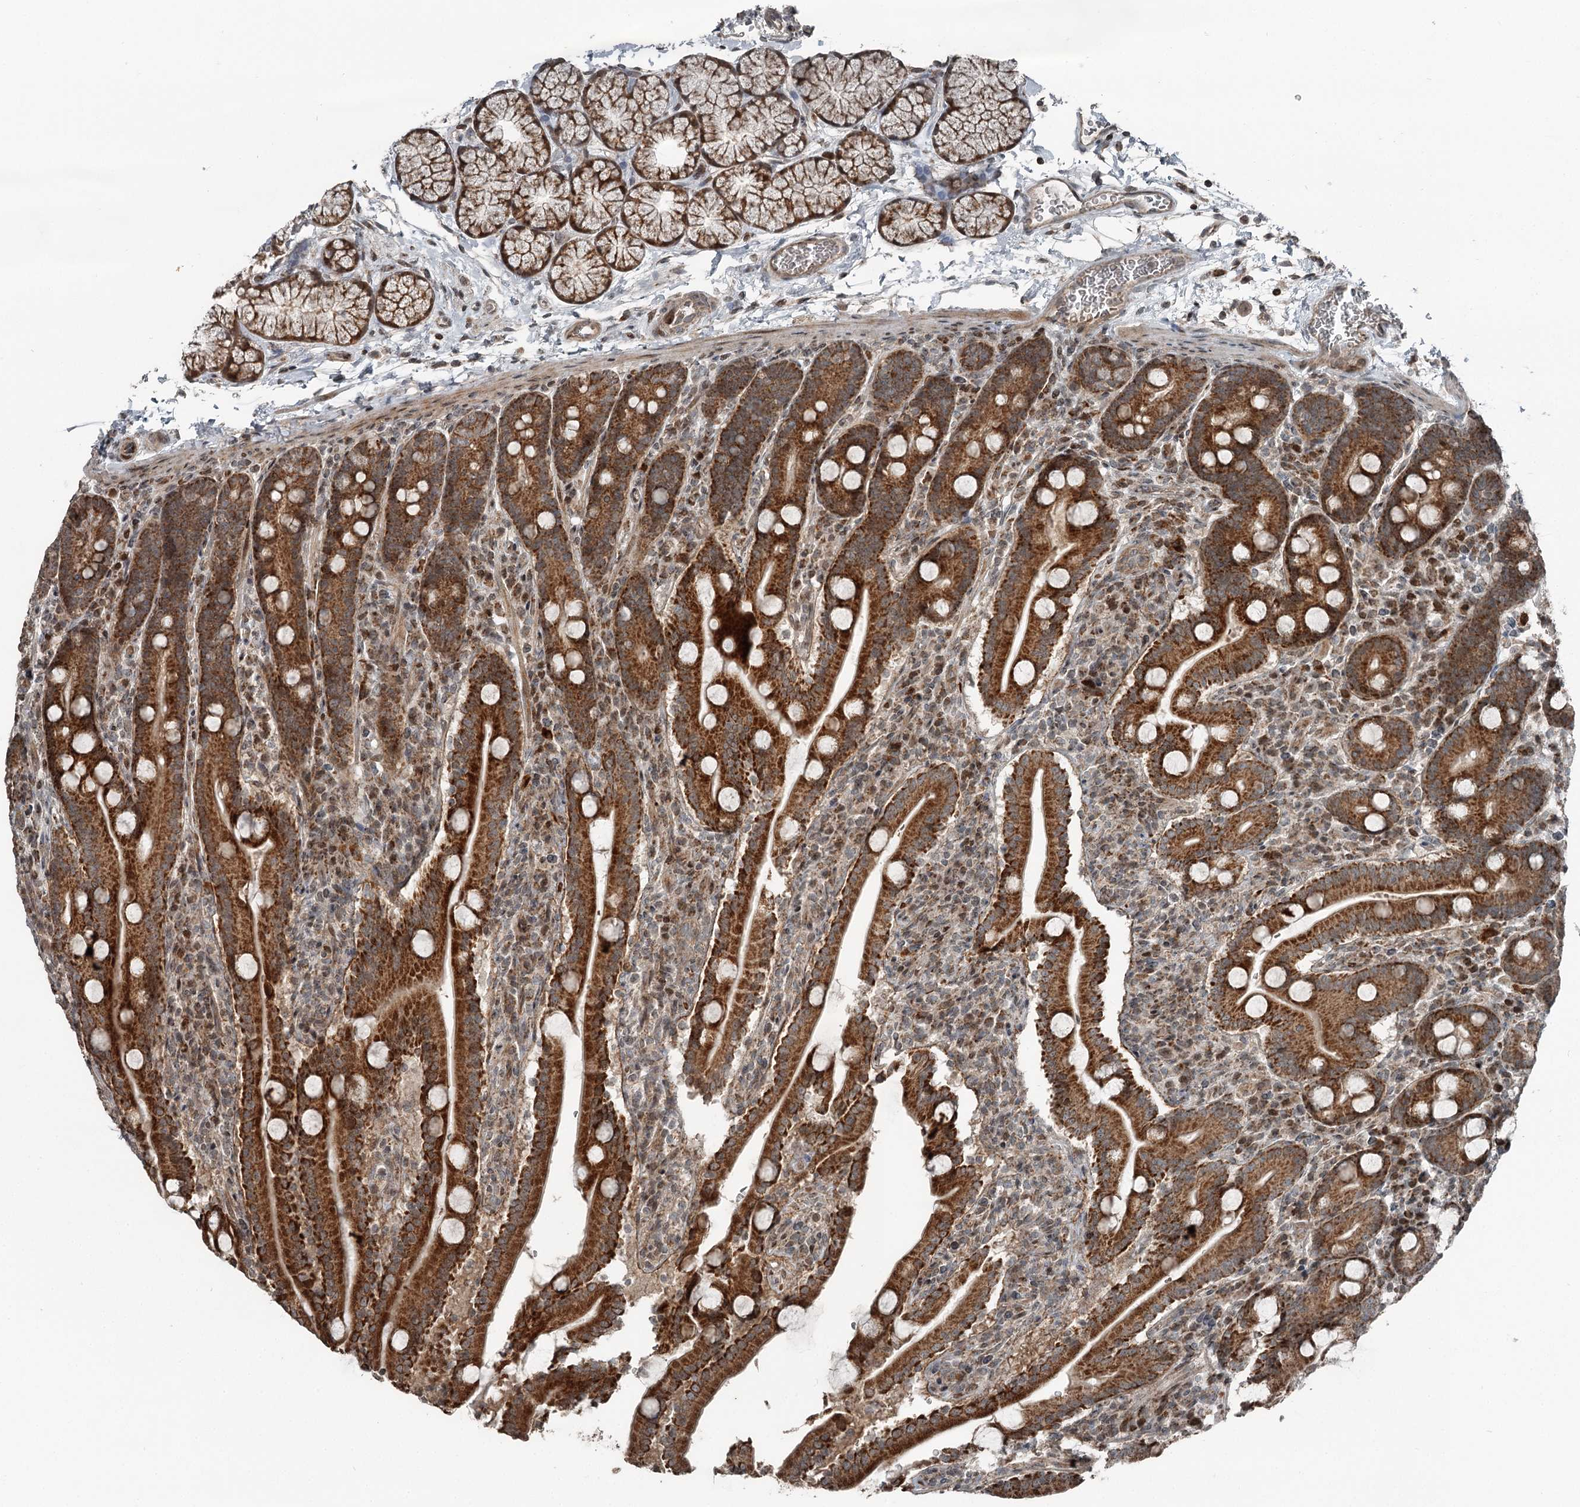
{"staining": {"intensity": "strong", "quantity": ">75%", "location": "cytoplasmic/membranous"}, "tissue": "duodenum", "cell_type": "Glandular cells", "image_type": "normal", "snomed": [{"axis": "morphology", "description": "Normal tissue, NOS"}, {"axis": "topography", "description": "Duodenum"}], "caption": "This is a histology image of IHC staining of normal duodenum, which shows strong positivity in the cytoplasmic/membranous of glandular cells.", "gene": "RASSF8", "patient": {"sex": "male", "age": 35}}